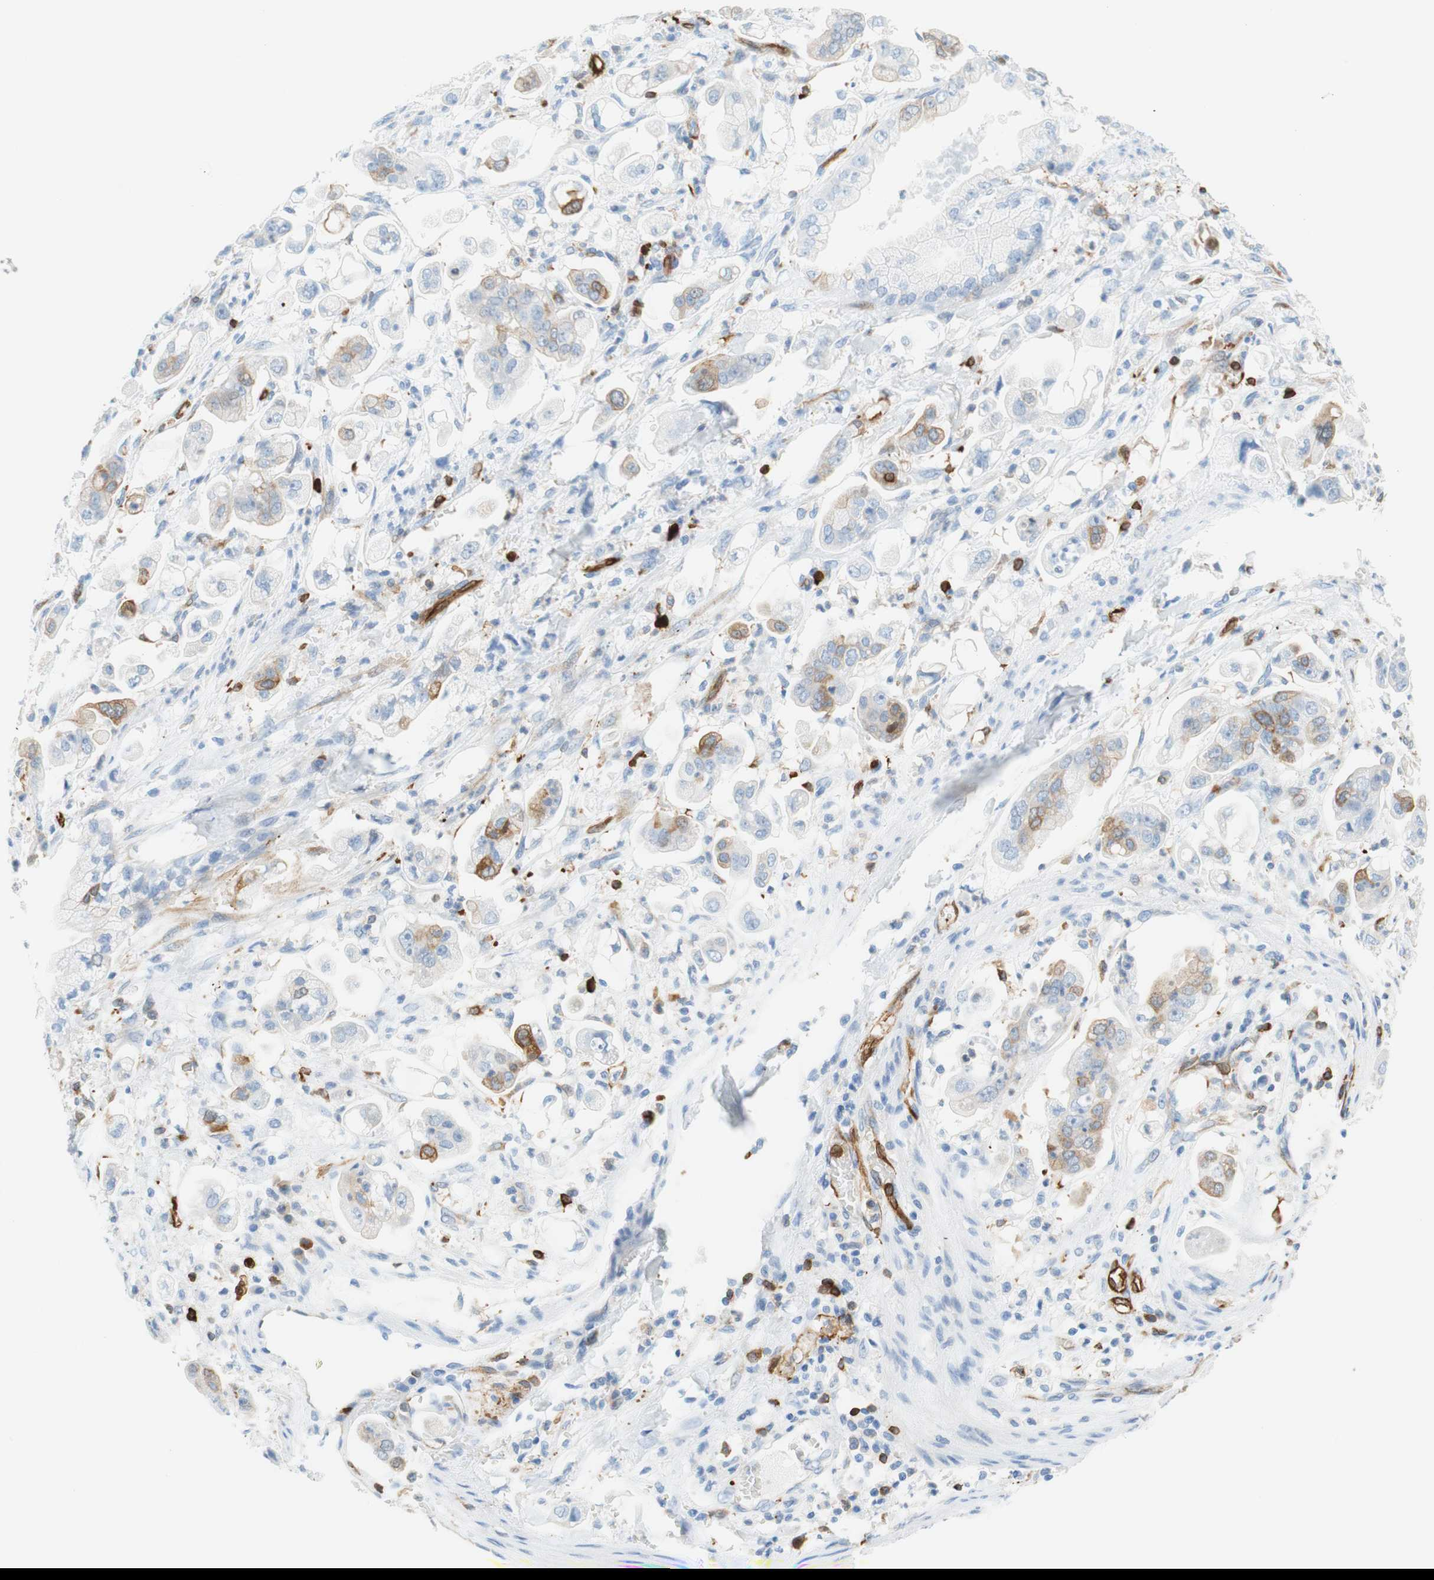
{"staining": {"intensity": "weak", "quantity": "<25%", "location": "cytoplasmic/membranous"}, "tissue": "stomach cancer", "cell_type": "Tumor cells", "image_type": "cancer", "snomed": [{"axis": "morphology", "description": "Adenocarcinoma, NOS"}, {"axis": "topography", "description": "Stomach"}], "caption": "This is a image of immunohistochemistry staining of stomach adenocarcinoma, which shows no positivity in tumor cells.", "gene": "STMN1", "patient": {"sex": "male", "age": 62}}